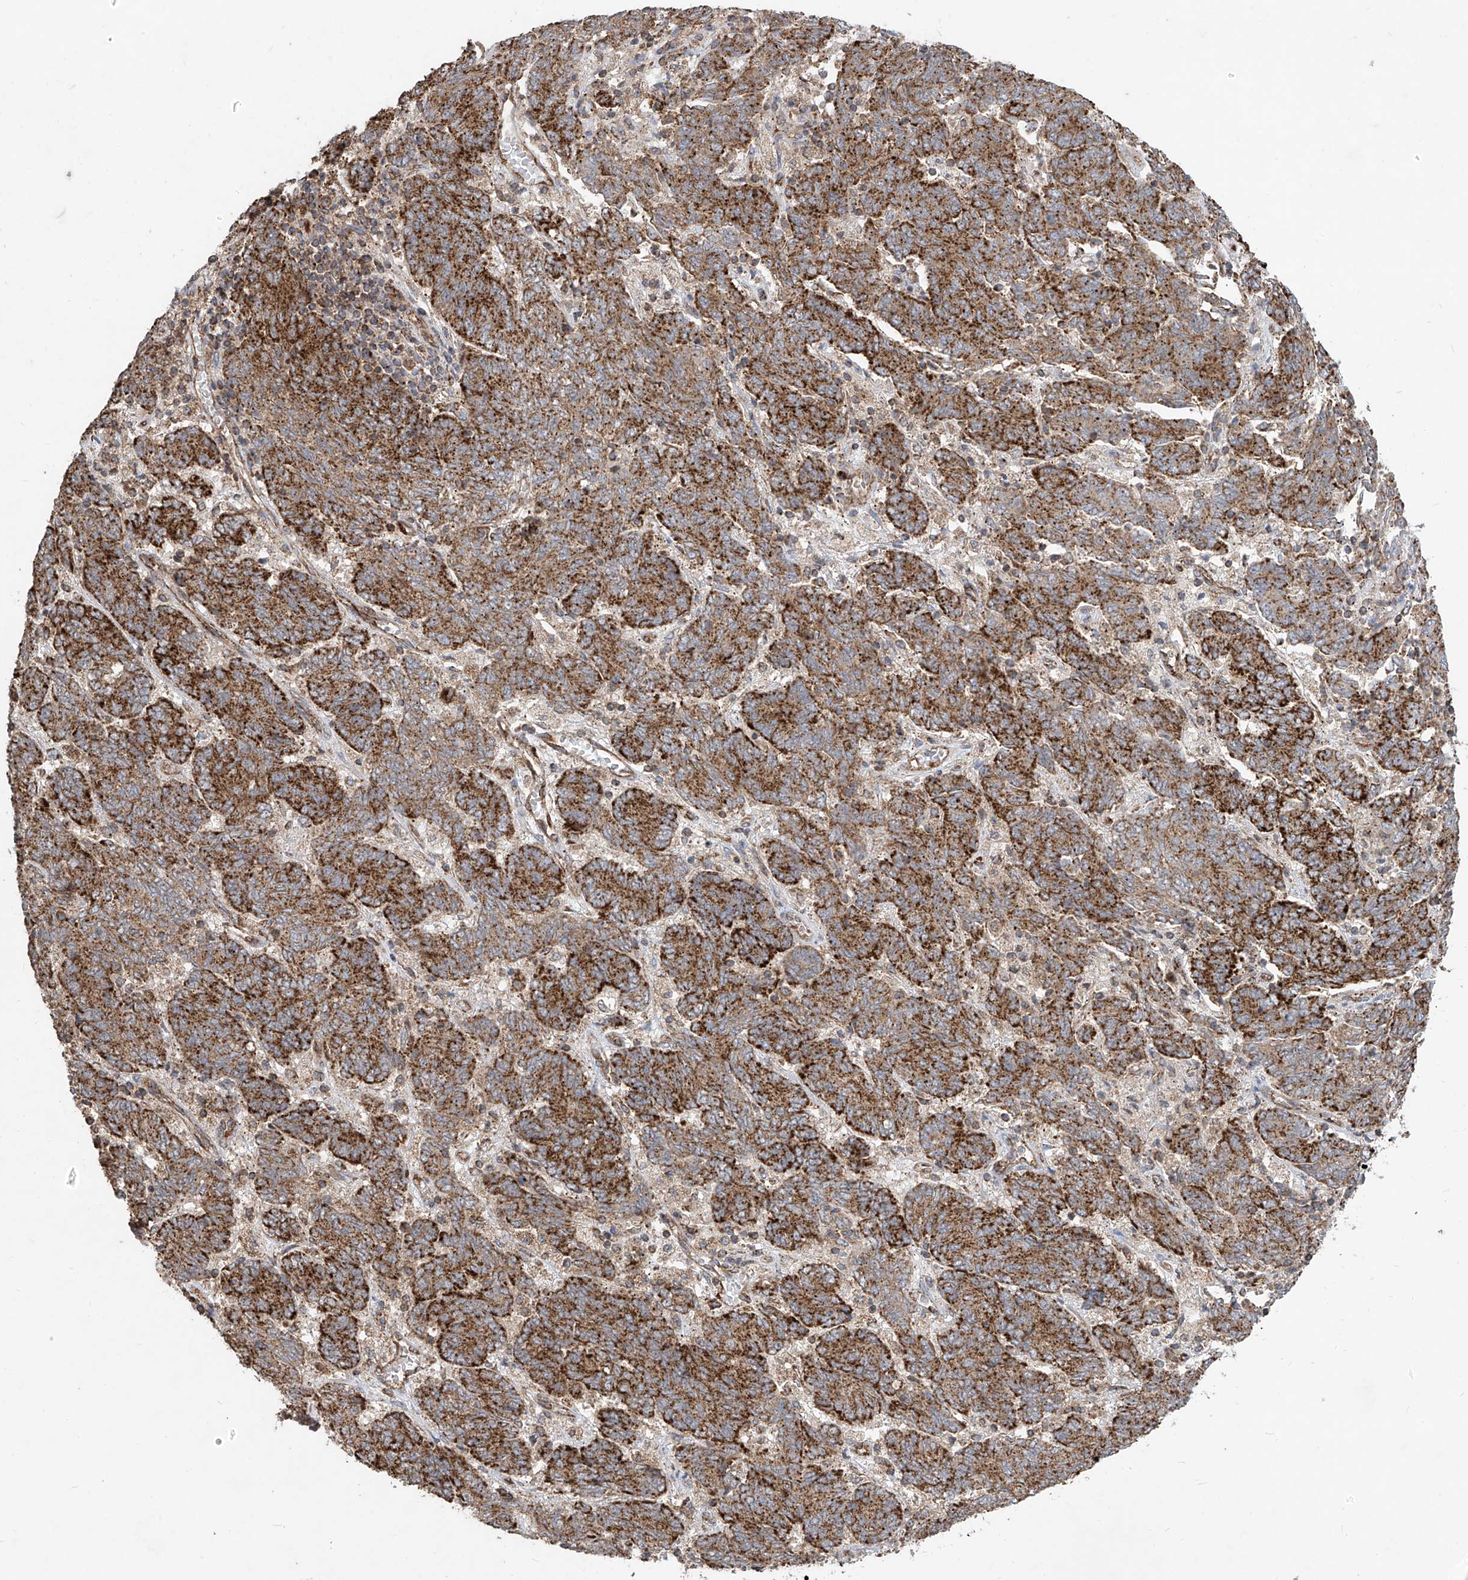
{"staining": {"intensity": "strong", "quantity": ">75%", "location": "cytoplasmic/membranous"}, "tissue": "endometrial cancer", "cell_type": "Tumor cells", "image_type": "cancer", "snomed": [{"axis": "morphology", "description": "Adenocarcinoma, NOS"}, {"axis": "topography", "description": "Endometrium"}], "caption": "Endometrial cancer (adenocarcinoma) stained with immunohistochemistry (IHC) exhibits strong cytoplasmic/membranous staining in about >75% of tumor cells. The staining is performed using DAB brown chromogen to label protein expression. The nuclei are counter-stained blue using hematoxylin.", "gene": "UQCC1", "patient": {"sex": "female", "age": 80}}